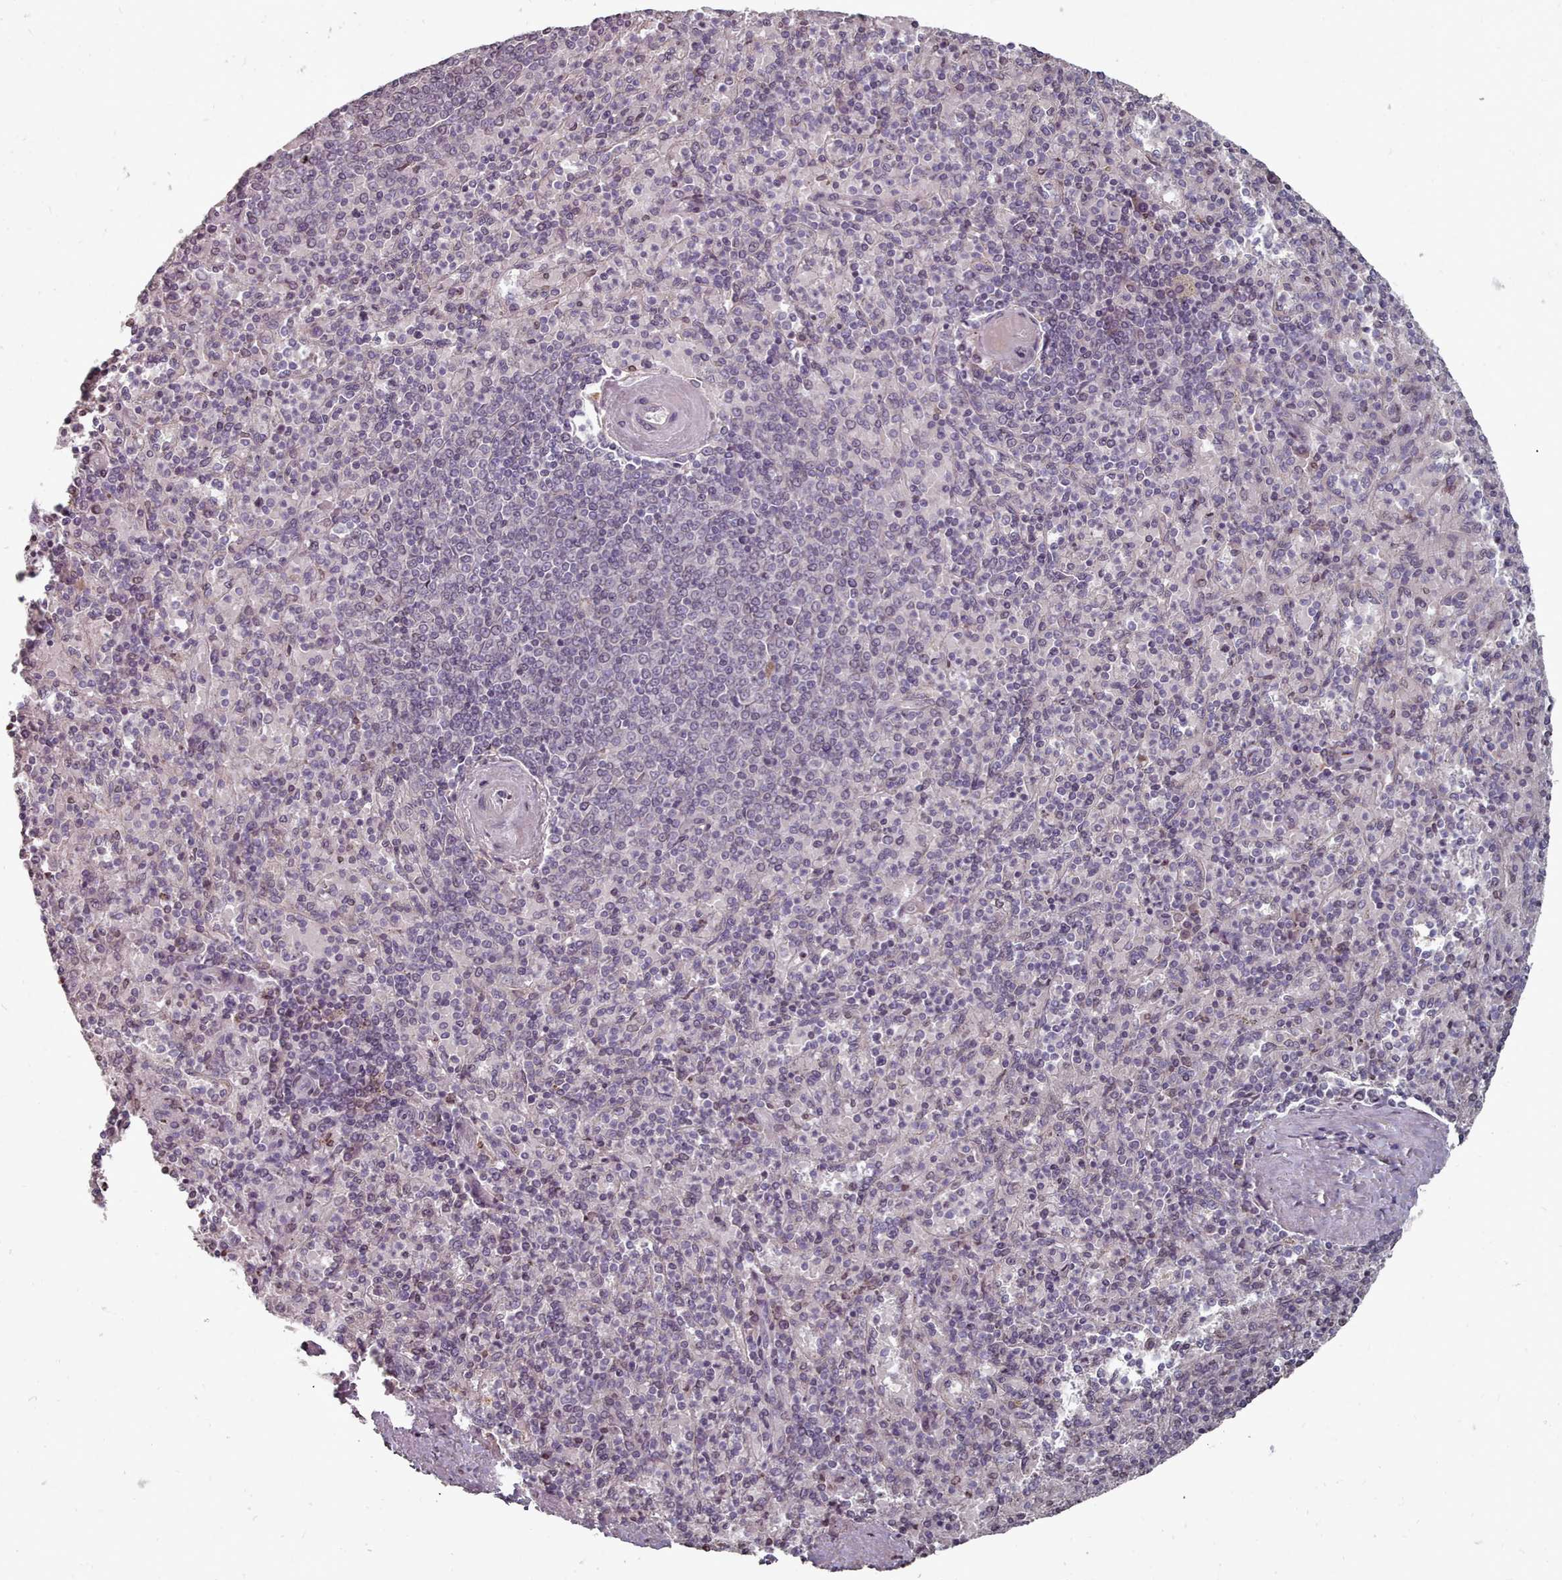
{"staining": {"intensity": "negative", "quantity": "none", "location": "none"}, "tissue": "spleen", "cell_type": "Cells in red pulp", "image_type": "normal", "snomed": [{"axis": "morphology", "description": "Normal tissue, NOS"}, {"axis": "topography", "description": "Spleen"}], "caption": "An image of spleen stained for a protein shows no brown staining in cells in red pulp.", "gene": "ACKR3", "patient": {"sex": "male", "age": 82}}